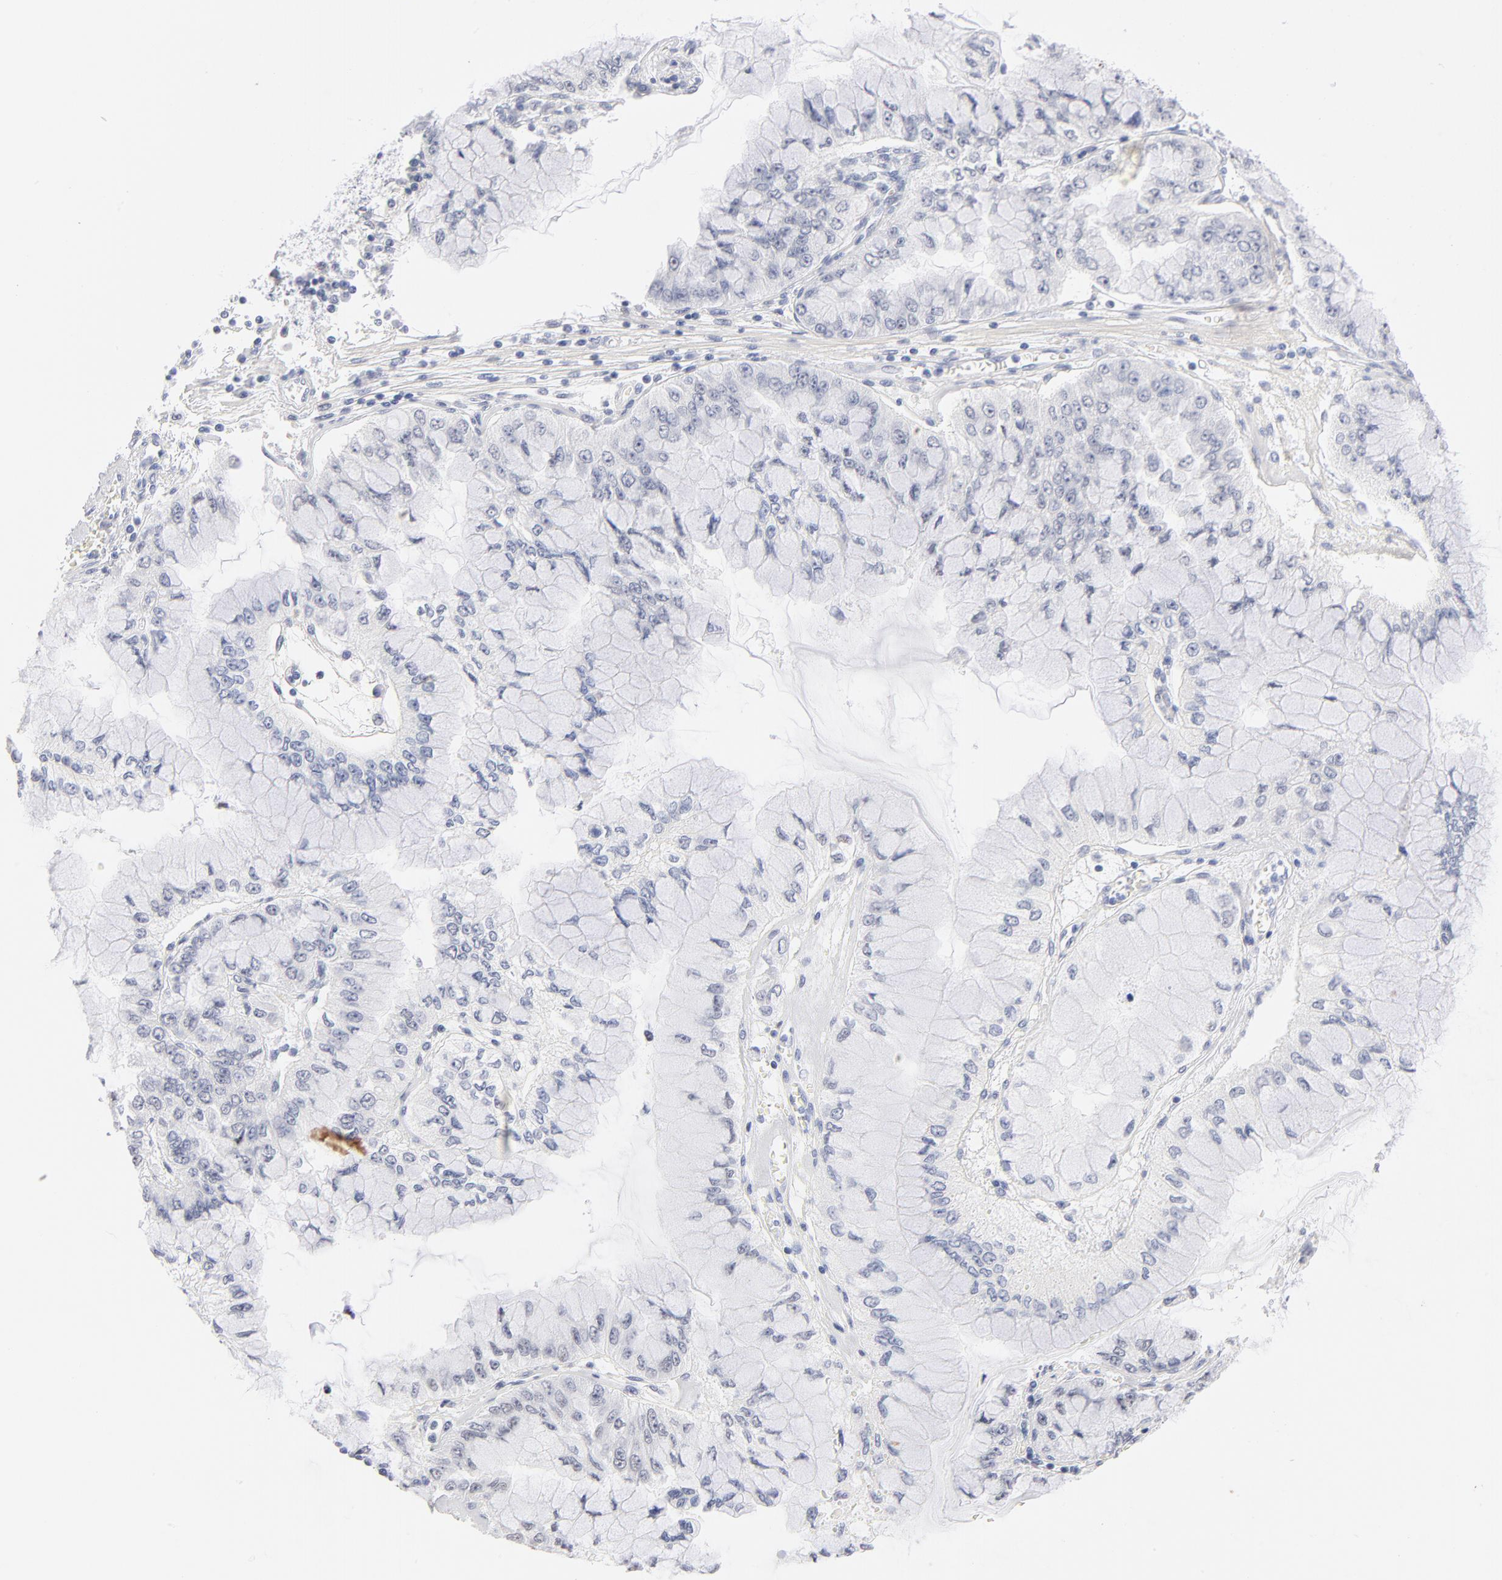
{"staining": {"intensity": "negative", "quantity": "none", "location": "none"}, "tissue": "liver cancer", "cell_type": "Tumor cells", "image_type": "cancer", "snomed": [{"axis": "morphology", "description": "Cholangiocarcinoma"}, {"axis": "topography", "description": "Liver"}], "caption": "This is an IHC histopathology image of human liver cancer. There is no expression in tumor cells.", "gene": "KHNYN", "patient": {"sex": "female", "age": 79}}